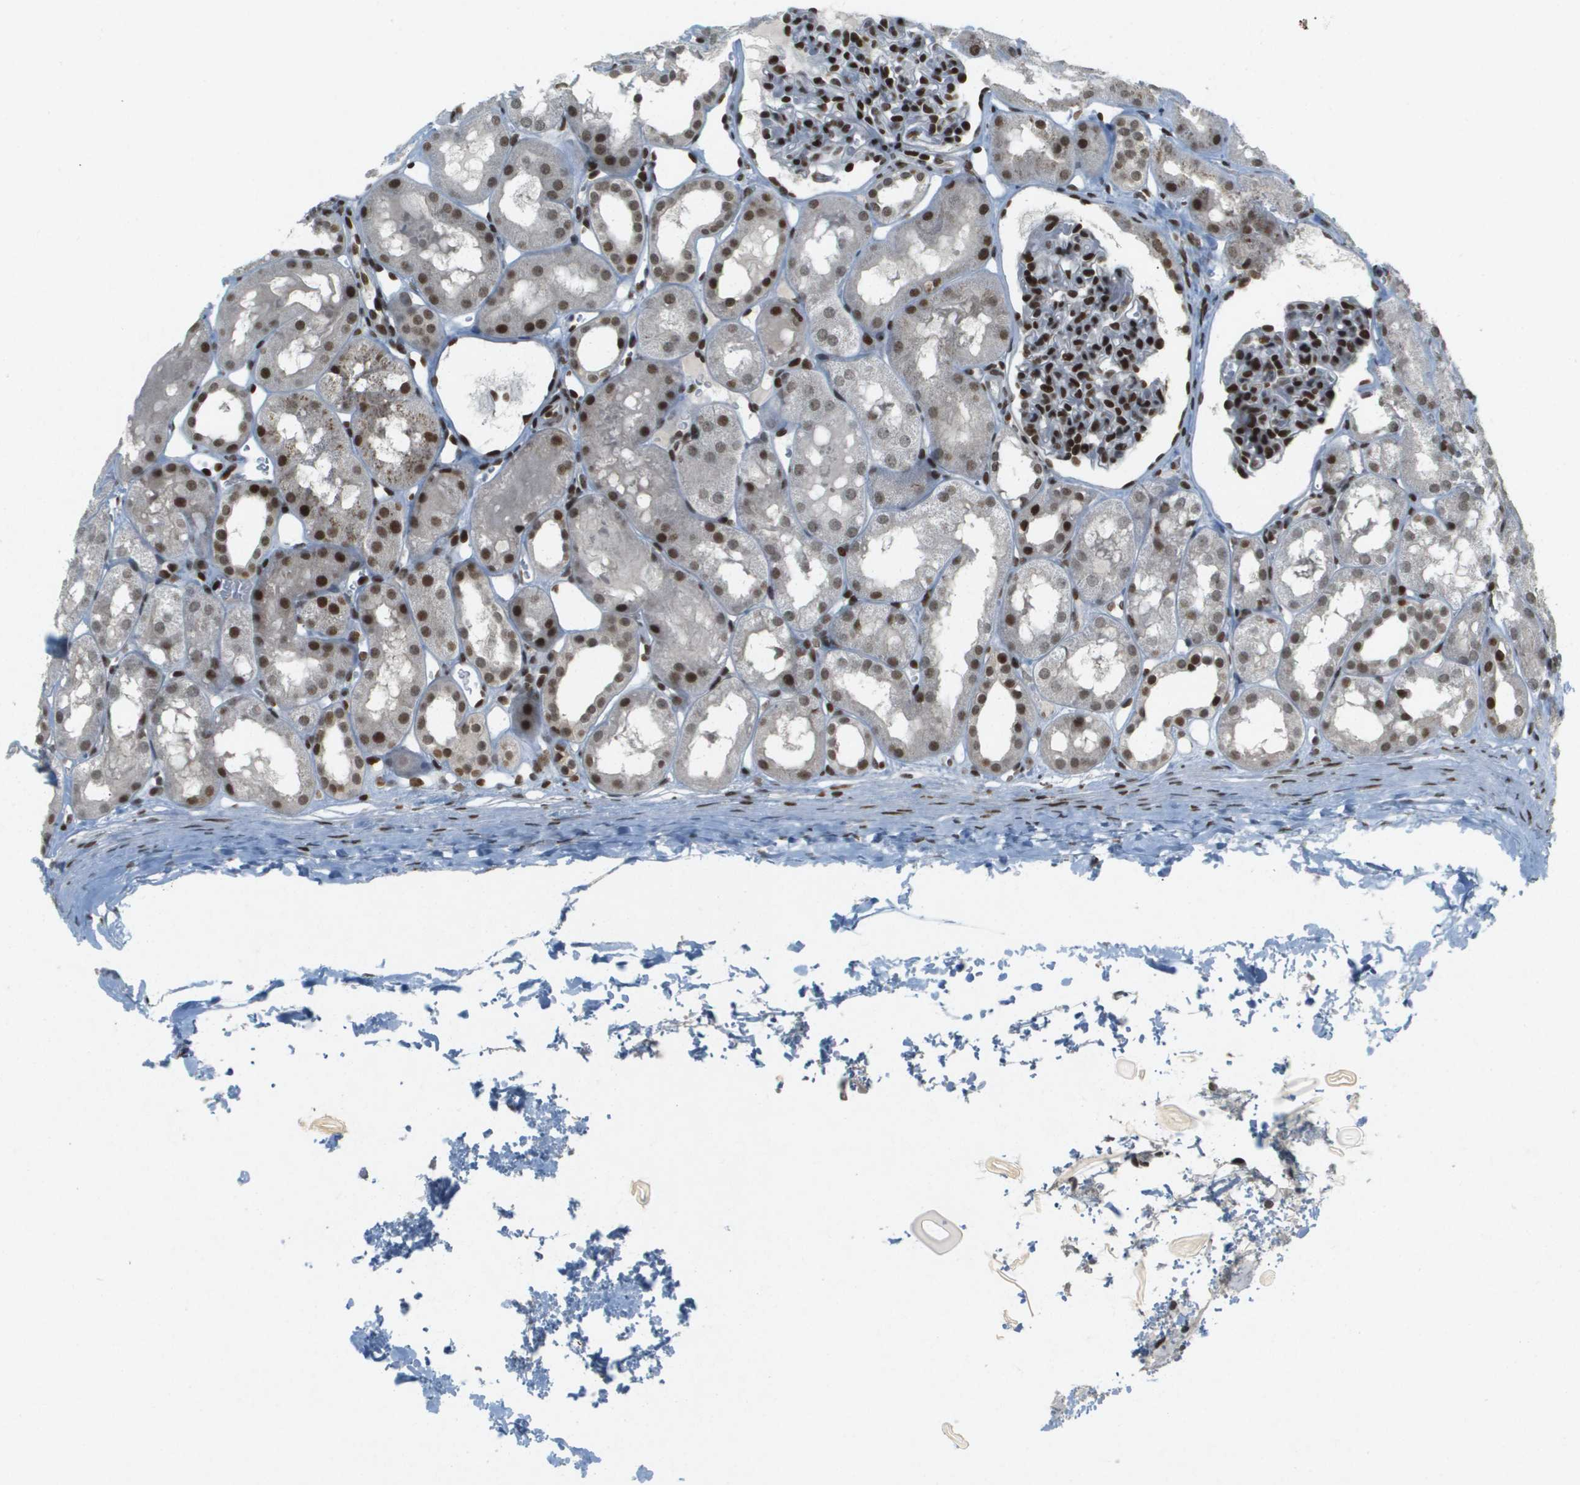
{"staining": {"intensity": "strong", "quantity": ">75%", "location": "nuclear"}, "tissue": "kidney", "cell_type": "Cells in glomeruli", "image_type": "normal", "snomed": [{"axis": "morphology", "description": "Normal tissue, NOS"}, {"axis": "topography", "description": "Kidney"}, {"axis": "topography", "description": "Urinary bladder"}], "caption": "Protein staining demonstrates strong nuclear staining in about >75% of cells in glomeruli in benign kidney.", "gene": "IRF7", "patient": {"sex": "male", "age": 16}}